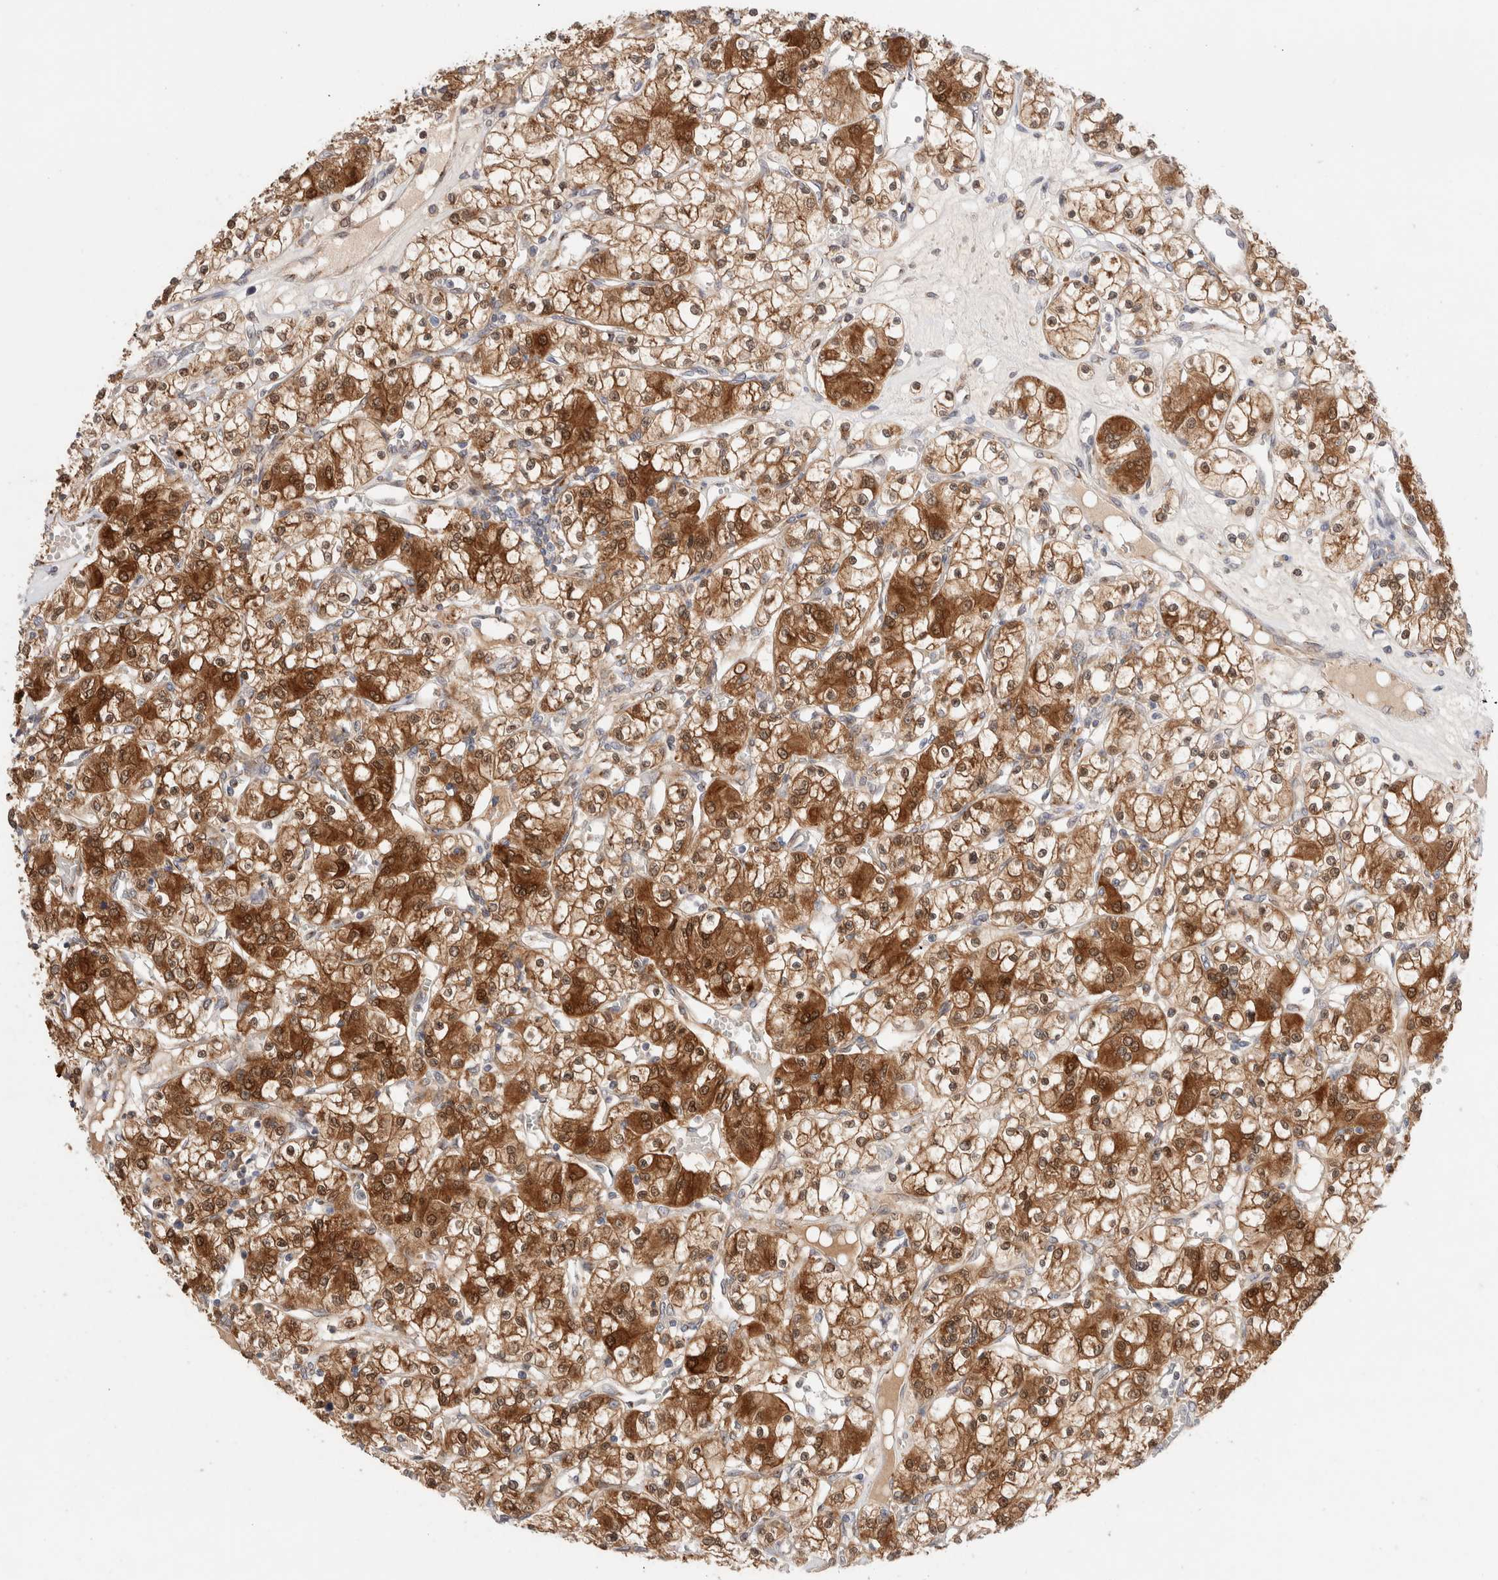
{"staining": {"intensity": "strong", "quantity": ">75%", "location": "cytoplasmic/membranous,nuclear"}, "tissue": "renal cancer", "cell_type": "Tumor cells", "image_type": "cancer", "snomed": [{"axis": "morphology", "description": "Adenocarcinoma, NOS"}, {"axis": "topography", "description": "Kidney"}], "caption": "A high amount of strong cytoplasmic/membranous and nuclear expression is seen in approximately >75% of tumor cells in adenocarcinoma (renal) tissue.", "gene": "LMAN2L", "patient": {"sex": "female", "age": 59}}